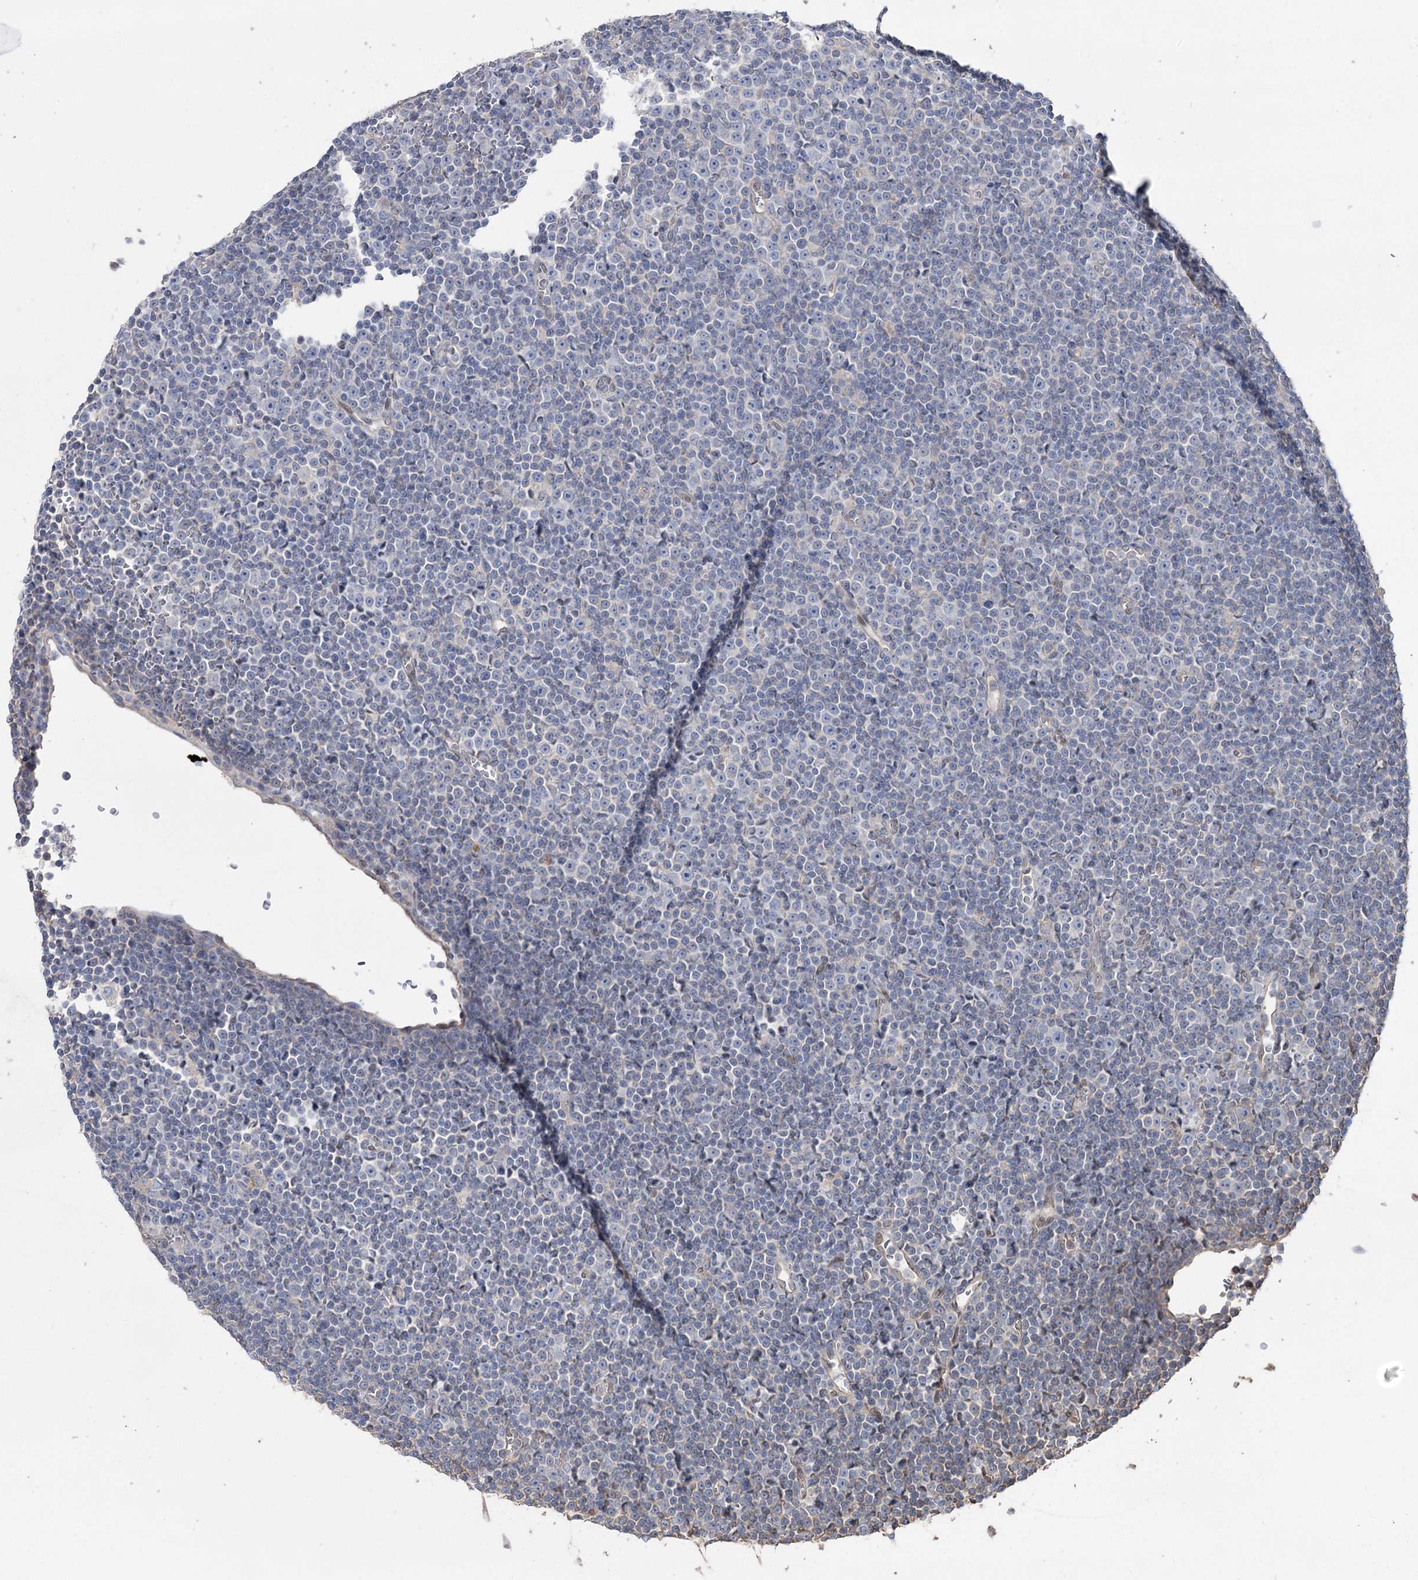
{"staining": {"intensity": "negative", "quantity": "none", "location": "none"}, "tissue": "lymphoma", "cell_type": "Tumor cells", "image_type": "cancer", "snomed": [{"axis": "morphology", "description": "Malignant lymphoma, non-Hodgkin's type, Low grade"}, {"axis": "topography", "description": "Lymph node"}], "caption": "Tumor cells show no significant protein positivity in lymphoma.", "gene": "FAM13B", "patient": {"sex": "female", "age": 67}}